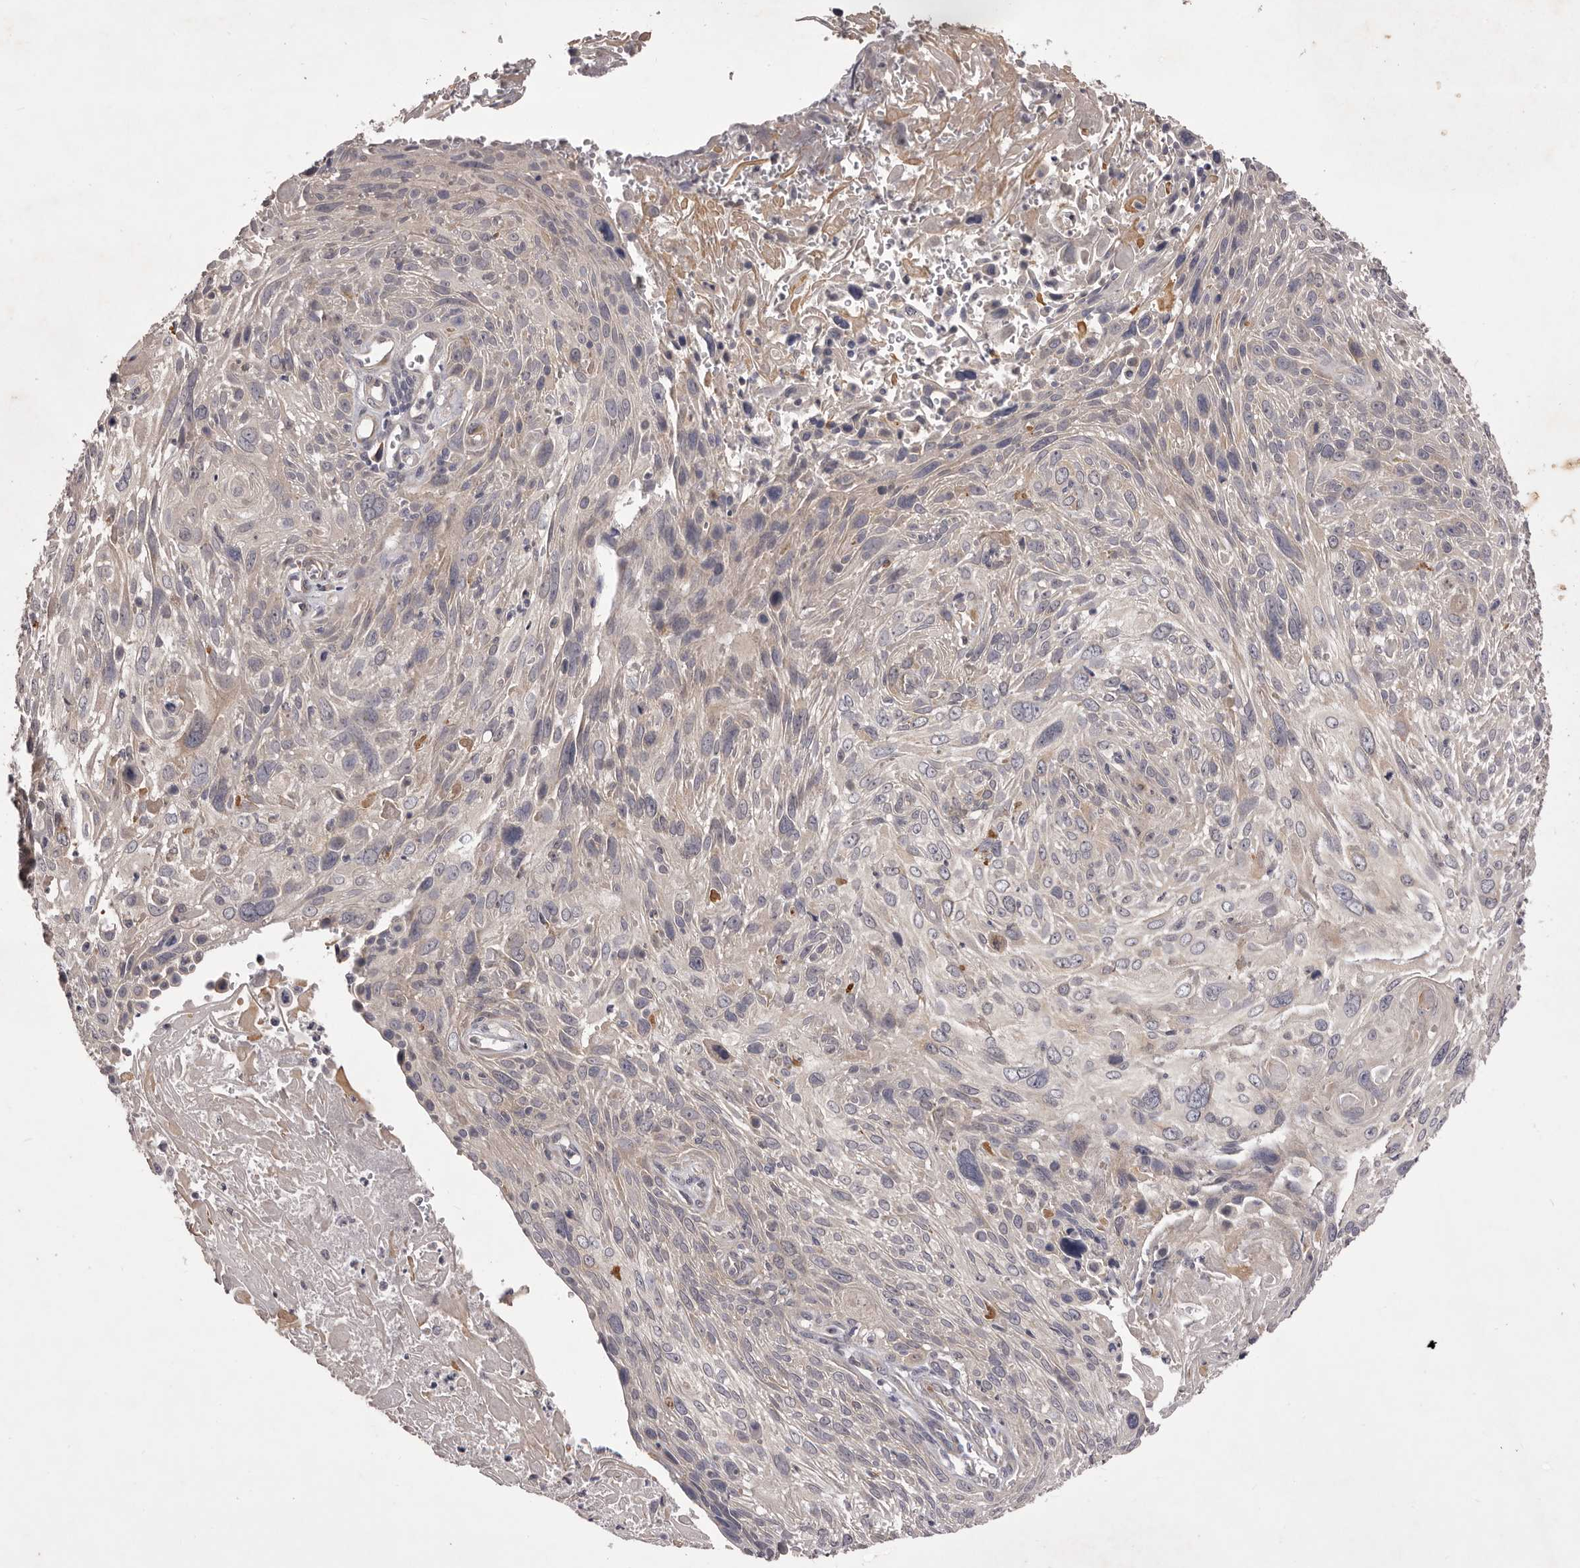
{"staining": {"intensity": "negative", "quantity": "none", "location": "none"}, "tissue": "cervical cancer", "cell_type": "Tumor cells", "image_type": "cancer", "snomed": [{"axis": "morphology", "description": "Squamous cell carcinoma, NOS"}, {"axis": "topography", "description": "Cervix"}], "caption": "Cervical cancer (squamous cell carcinoma) was stained to show a protein in brown. There is no significant expression in tumor cells.", "gene": "PNRC1", "patient": {"sex": "female", "age": 51}}